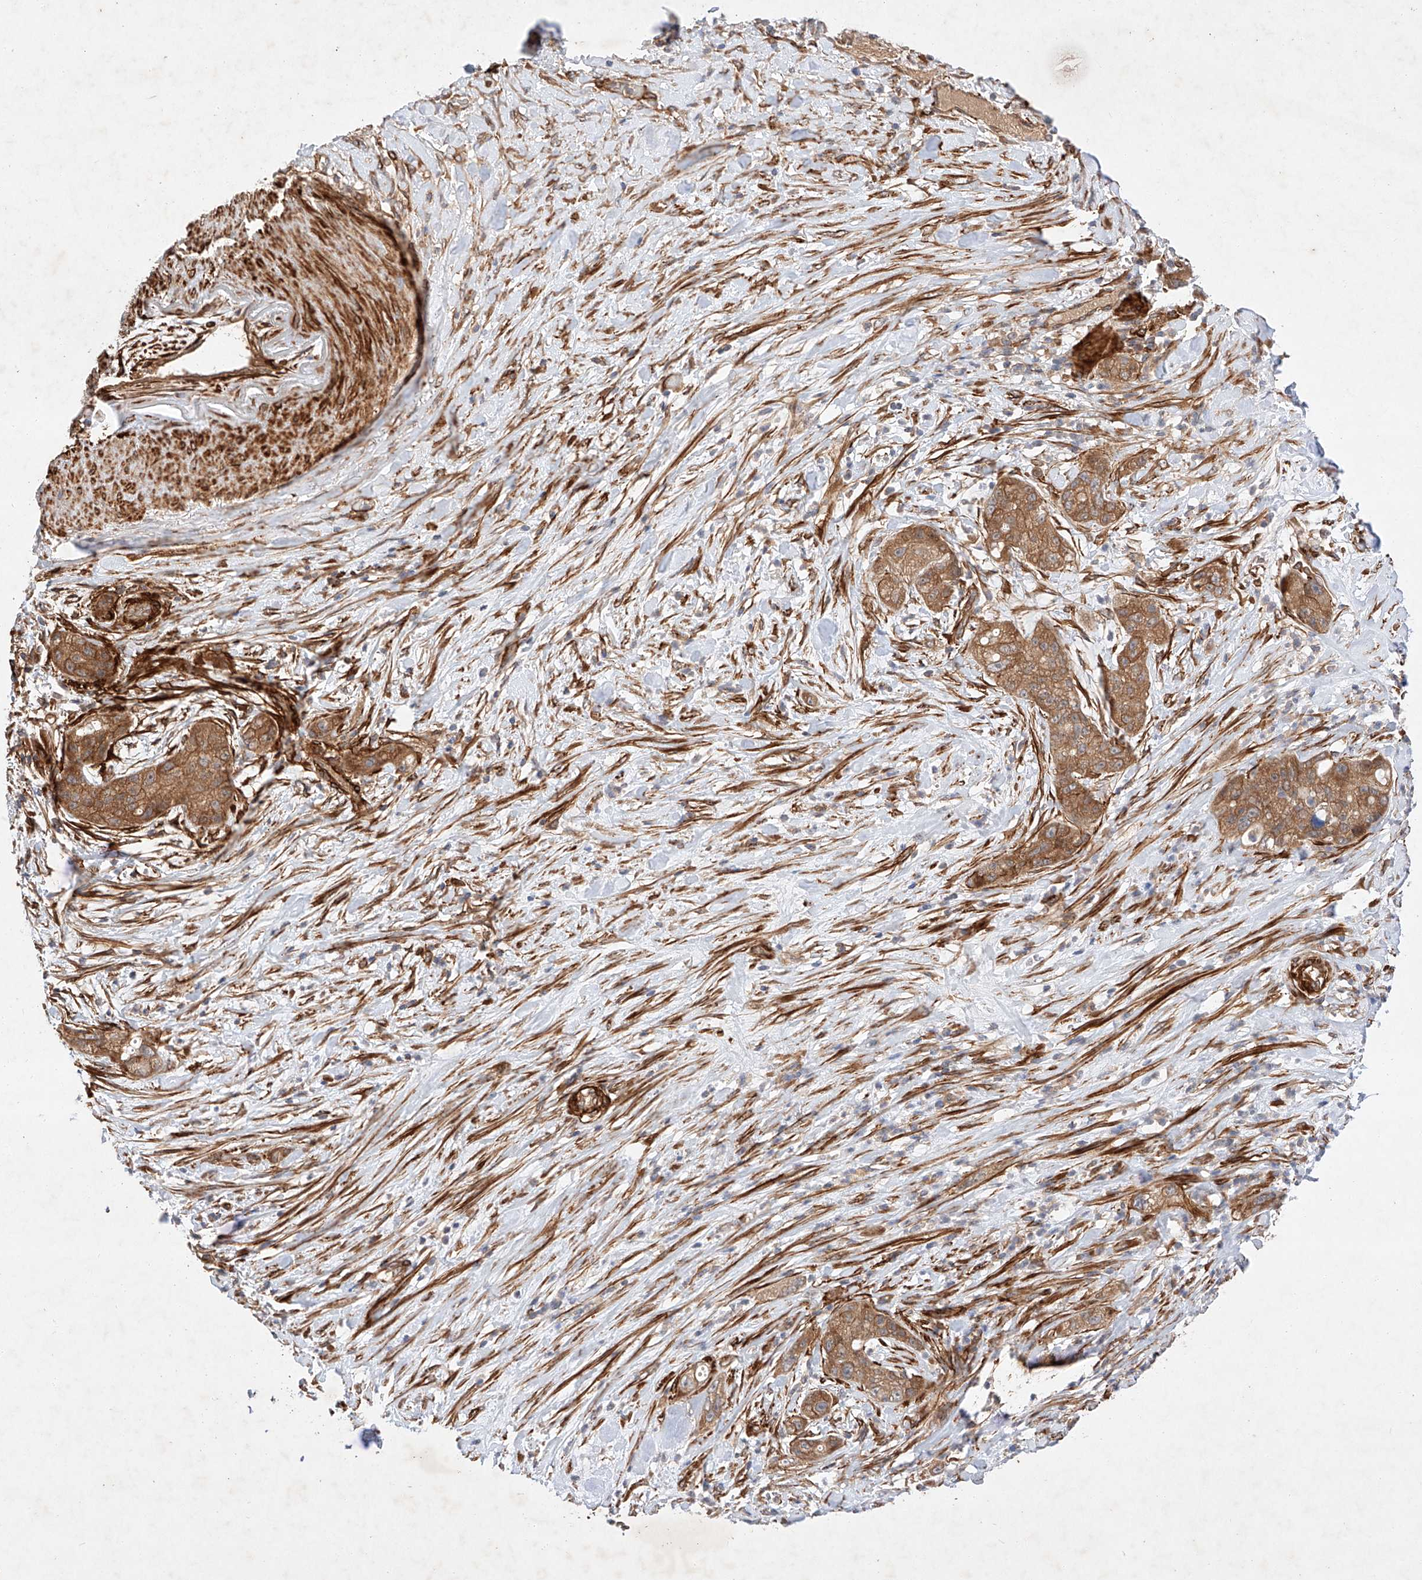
{"staining": {"intensity": "moderate", "quantity": ">75%", "location": "cytoplasmic/membranous"}, "tissue": "pancreatic cancer", "cell_type": "Tumor cells", "image_type": "cancer", "snomed": [{"axis": "morphology", "description": "Adenocarcinoma, NOS"}, {"axis": "topography", "description": "Pancreas"}], "caption": "Immunohistochemistry (DAB) staining of pancreatic adenocarcinoma reveals moderate cytoplasmic/membranous protein staining in about >75% of tumor cells.", "gene": "RAB23", "patient": {"sex": "female", "age": 78}}